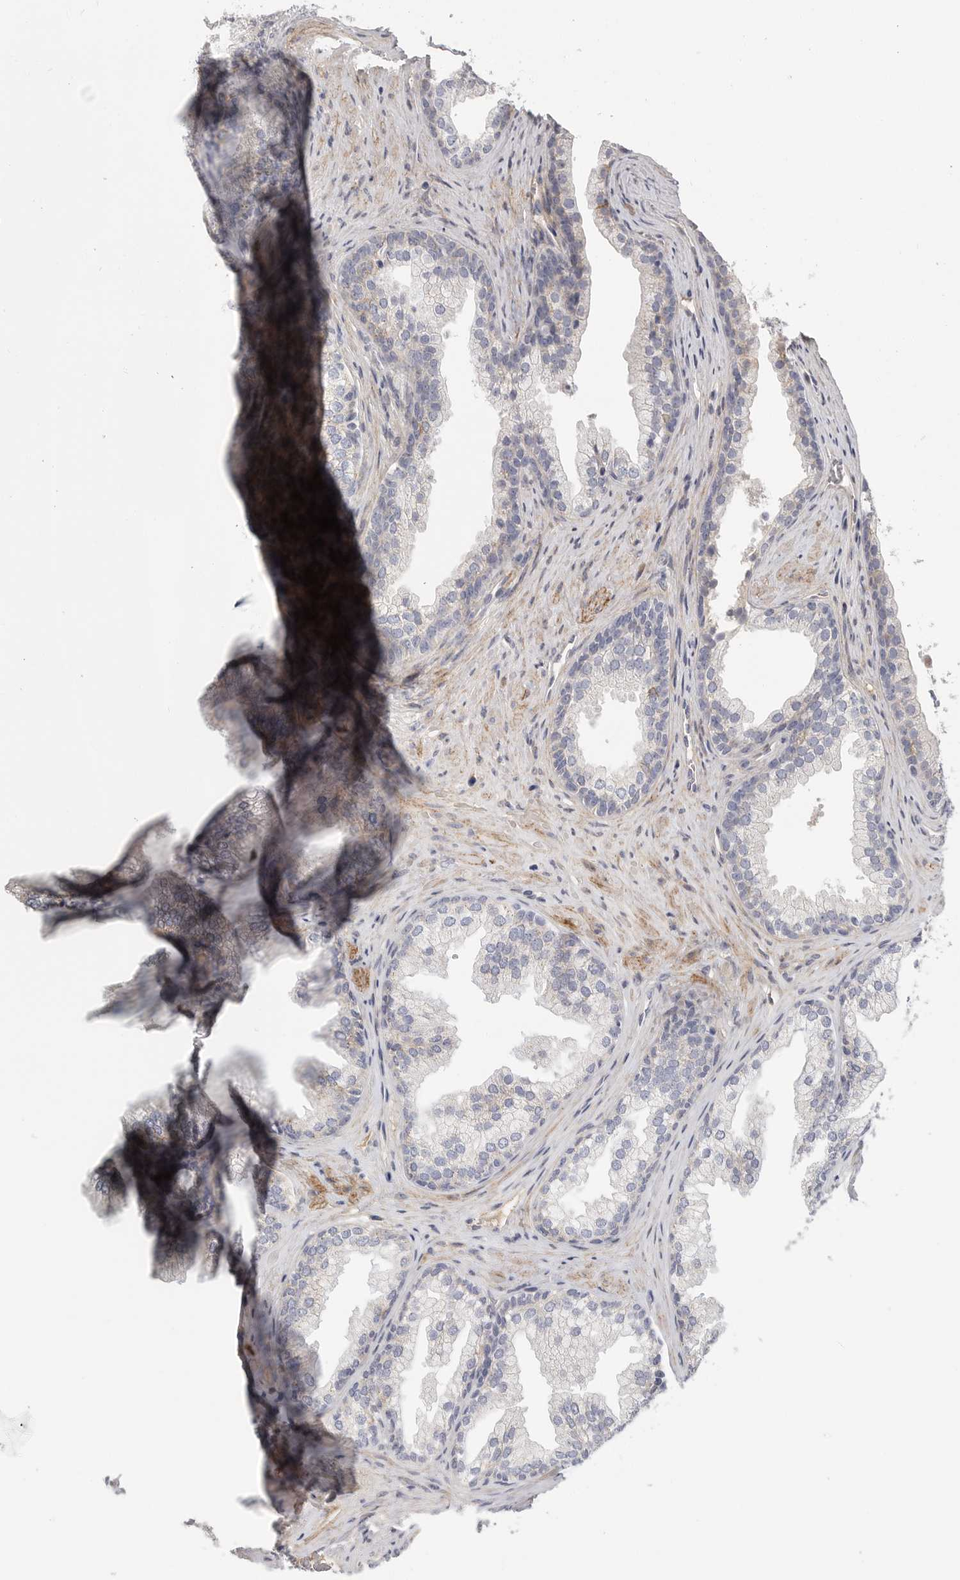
{"staining": {"intensity": "negative", "quantity": "none", "location": "none"}, "tissue": "prostate", "cell_type": "Glandular cells", "image_type": "normal", "snomed": [{"axis": "morphology", "description": "Normal tissue, NOS"}, {"axis": "topography", "description": "Prostate"}], "caption": "Unremarkable prostate was stained to show a protein in brown. There is no significant expression in glandular cells. The staining was performed using DAB to visualize the protein expression in brown, while the nuclei were stained in blue with hematoxylin (Magnification: 20x).", "gene": "SDC3", "patient": {"sex": "male", "age": 76}}